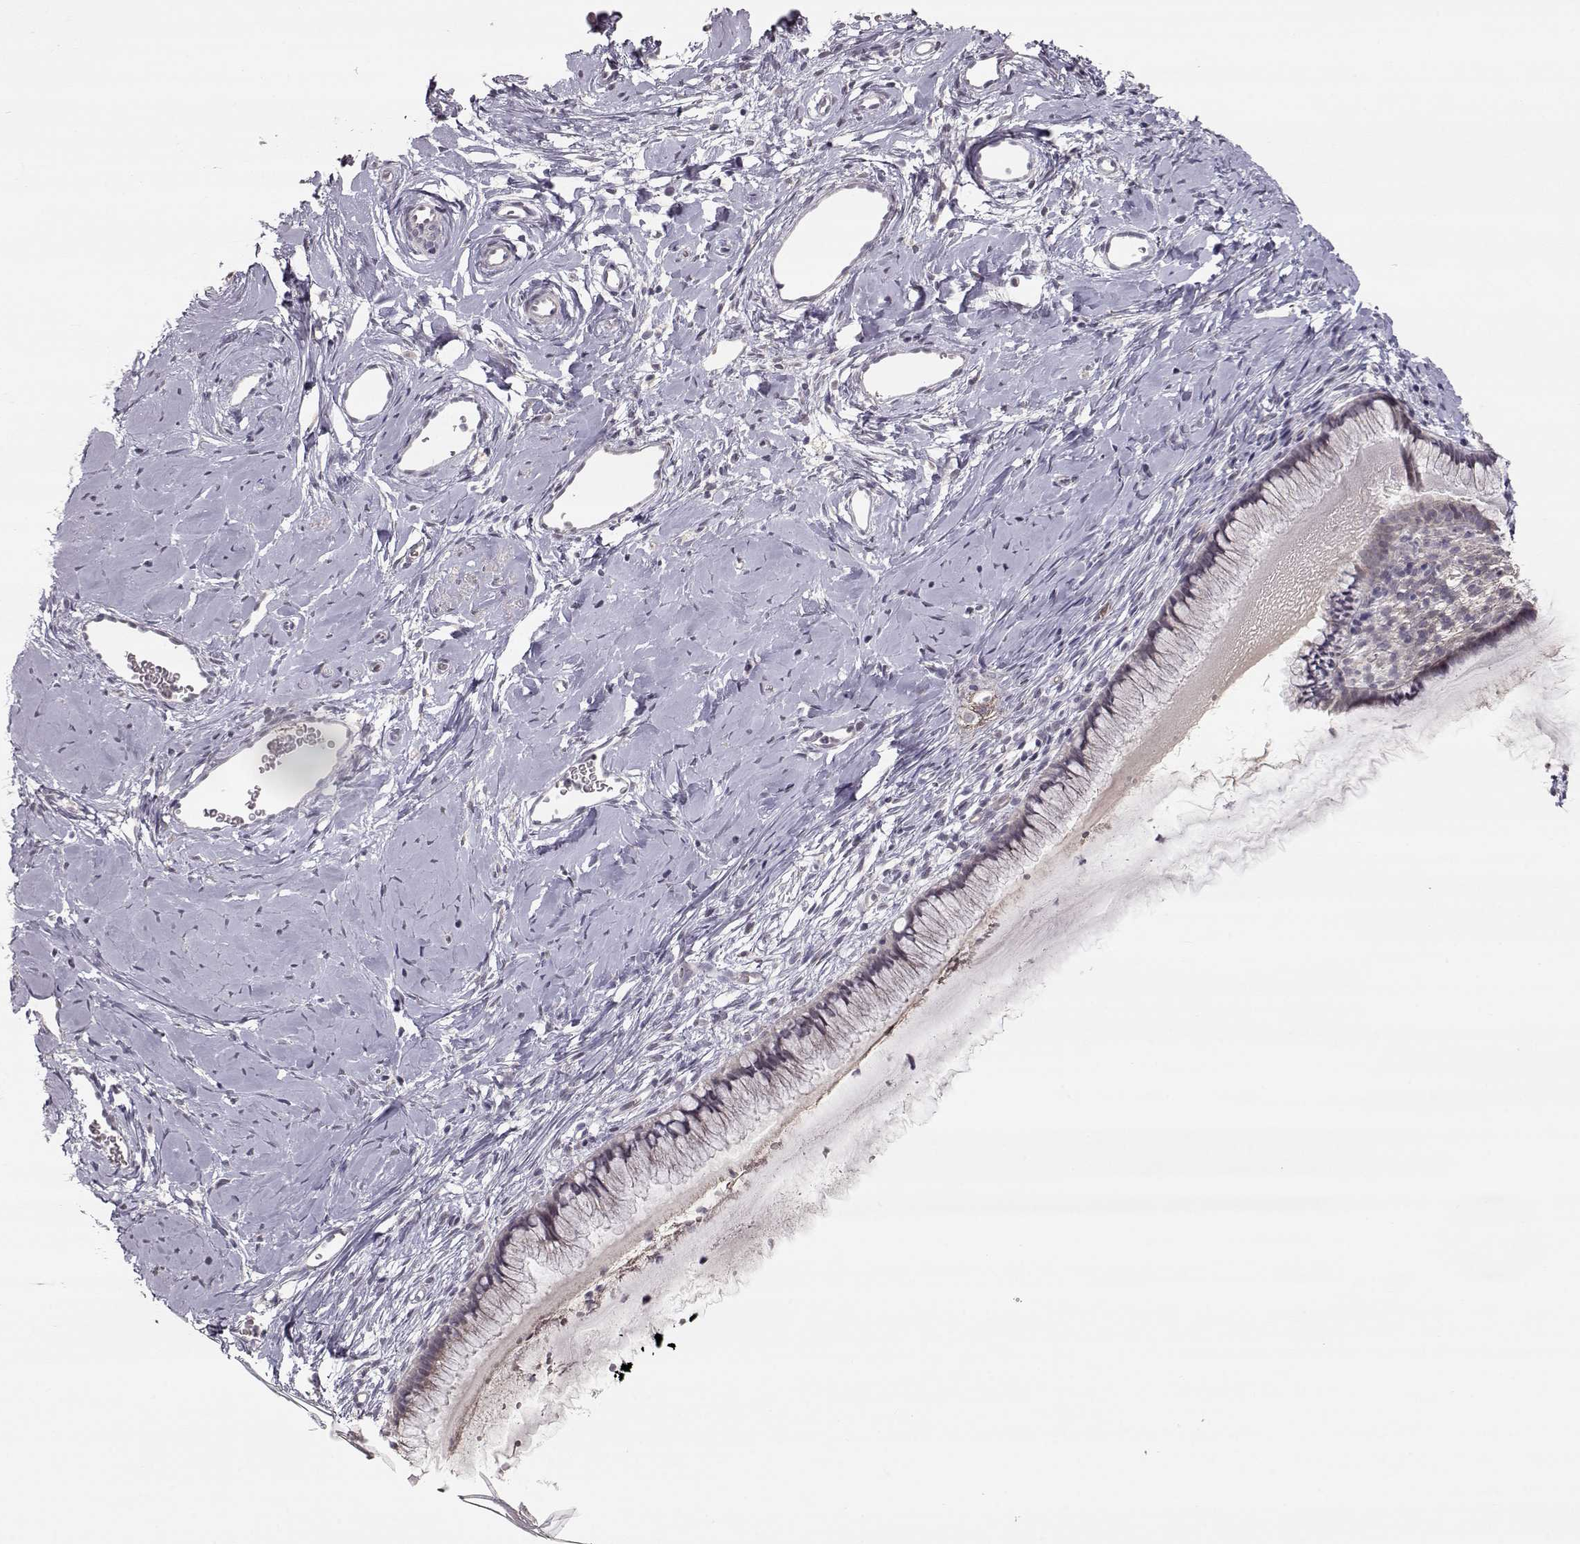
{"staining": {"intensity": "negative", "quantity": "none", "location": "none"}, "tissue": "cervix", "cell_type": "Glandular cells", "image_type": "normal", "snomed": [{"axis": "morphology", "description": "Normal tissue, NOS"}, {"axis": "topography", "description": "Cervix"}], "caption": "DAB (3,3'-diaminobenzidine) immunohistochemical staining of benign cervix exhibits no significant expression in glandular cells. Nuclei are stained in blue.", "gene": "PNMT", "patient": {"sex": "female", "age": 40}}